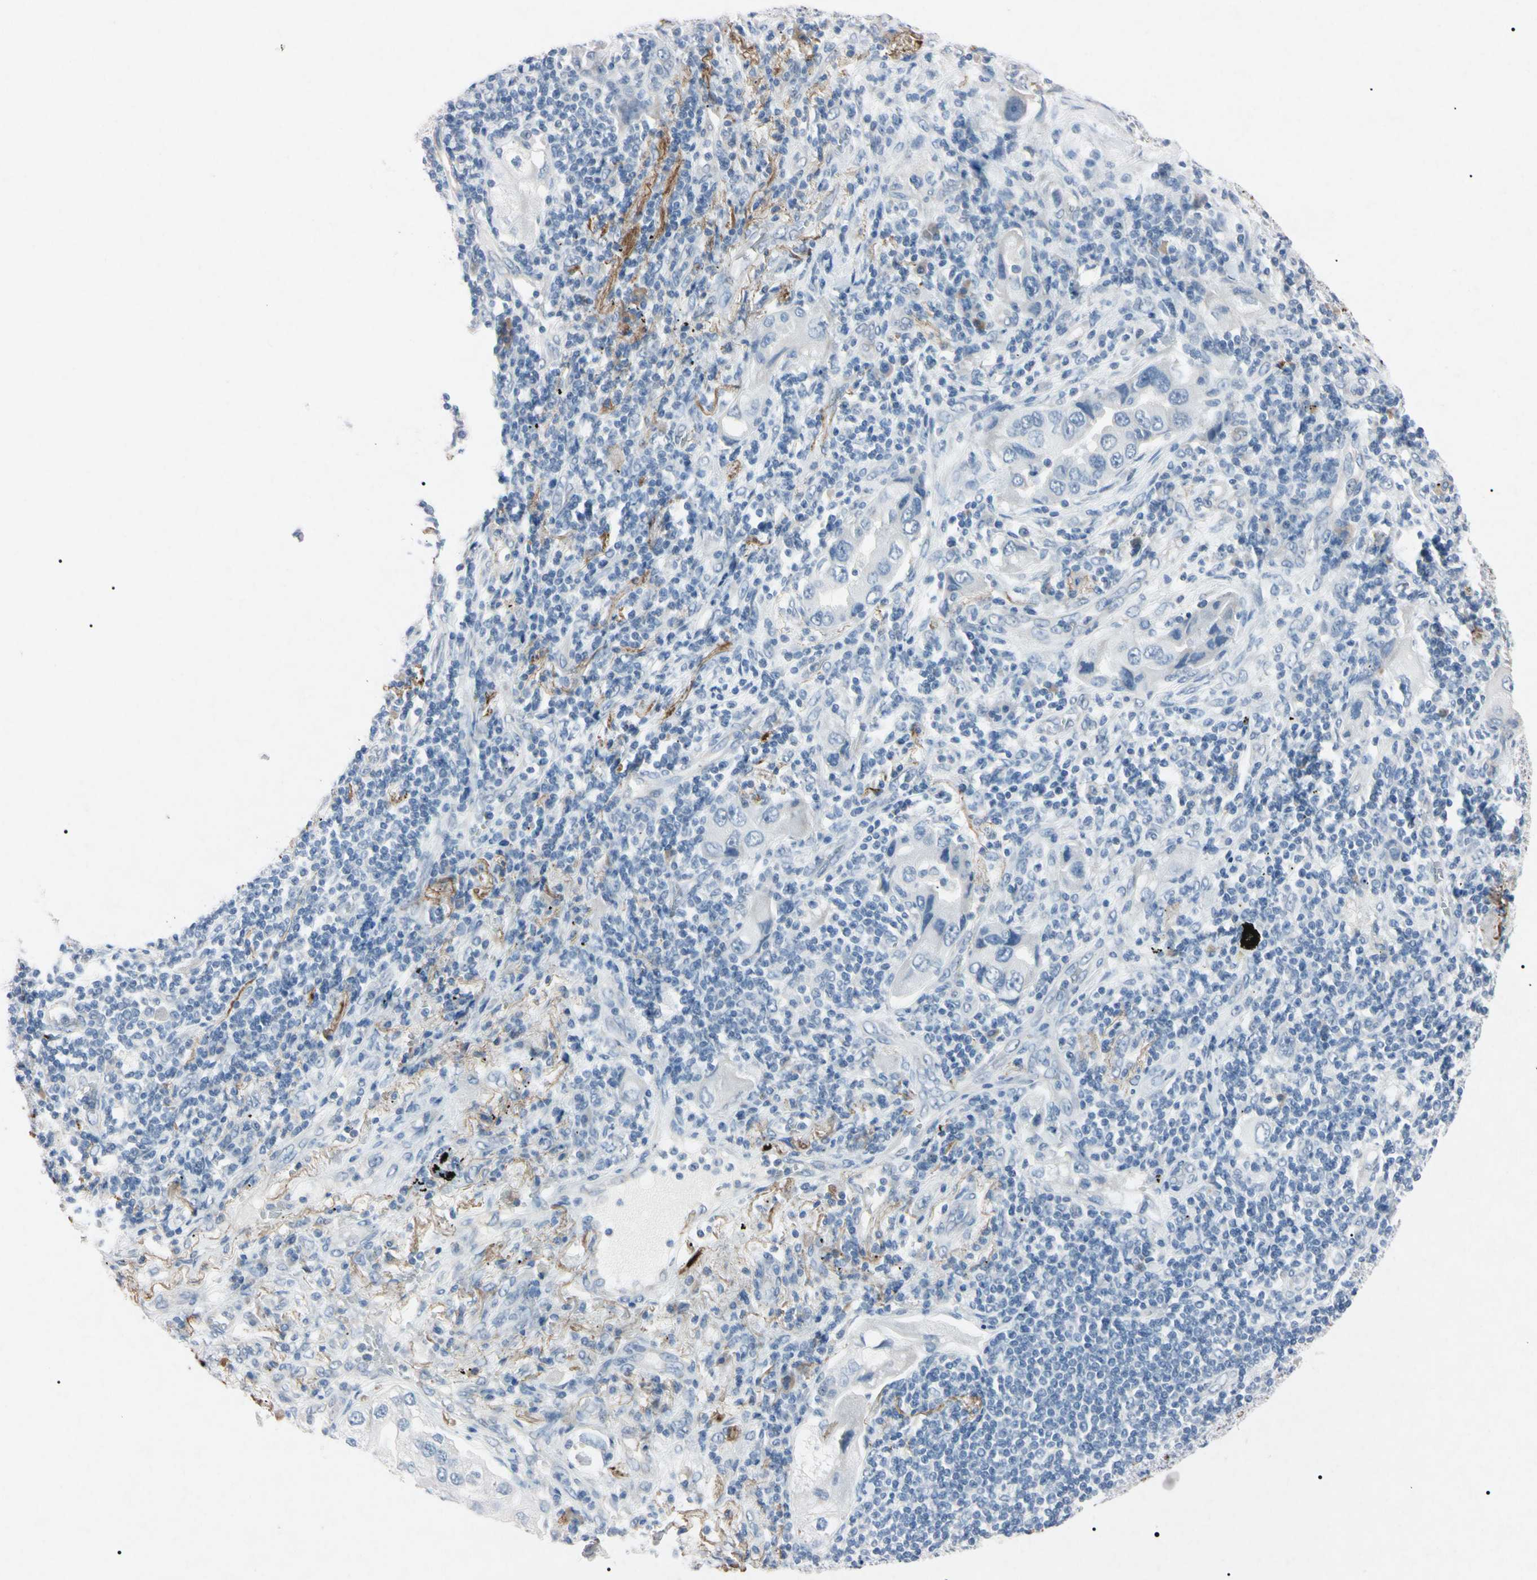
{"staining": {"intensity": "negative", "quantity": "none", "location": "none"}, "tissue": "lung cancer", "cell_type": "Tumor cells", "image_type": "cancer", "snomed": [{"axis": "morphology", "description": "Adenocarcinoma, NOS"}, {"axis": "topography", "description": "Lung"}], "caption": "Human lung cancer stained for a protein using immunohistochemistry shows no staining in tumor cells.", "gene": "ELN", "patient": {"sex": "female", "age": 65}}